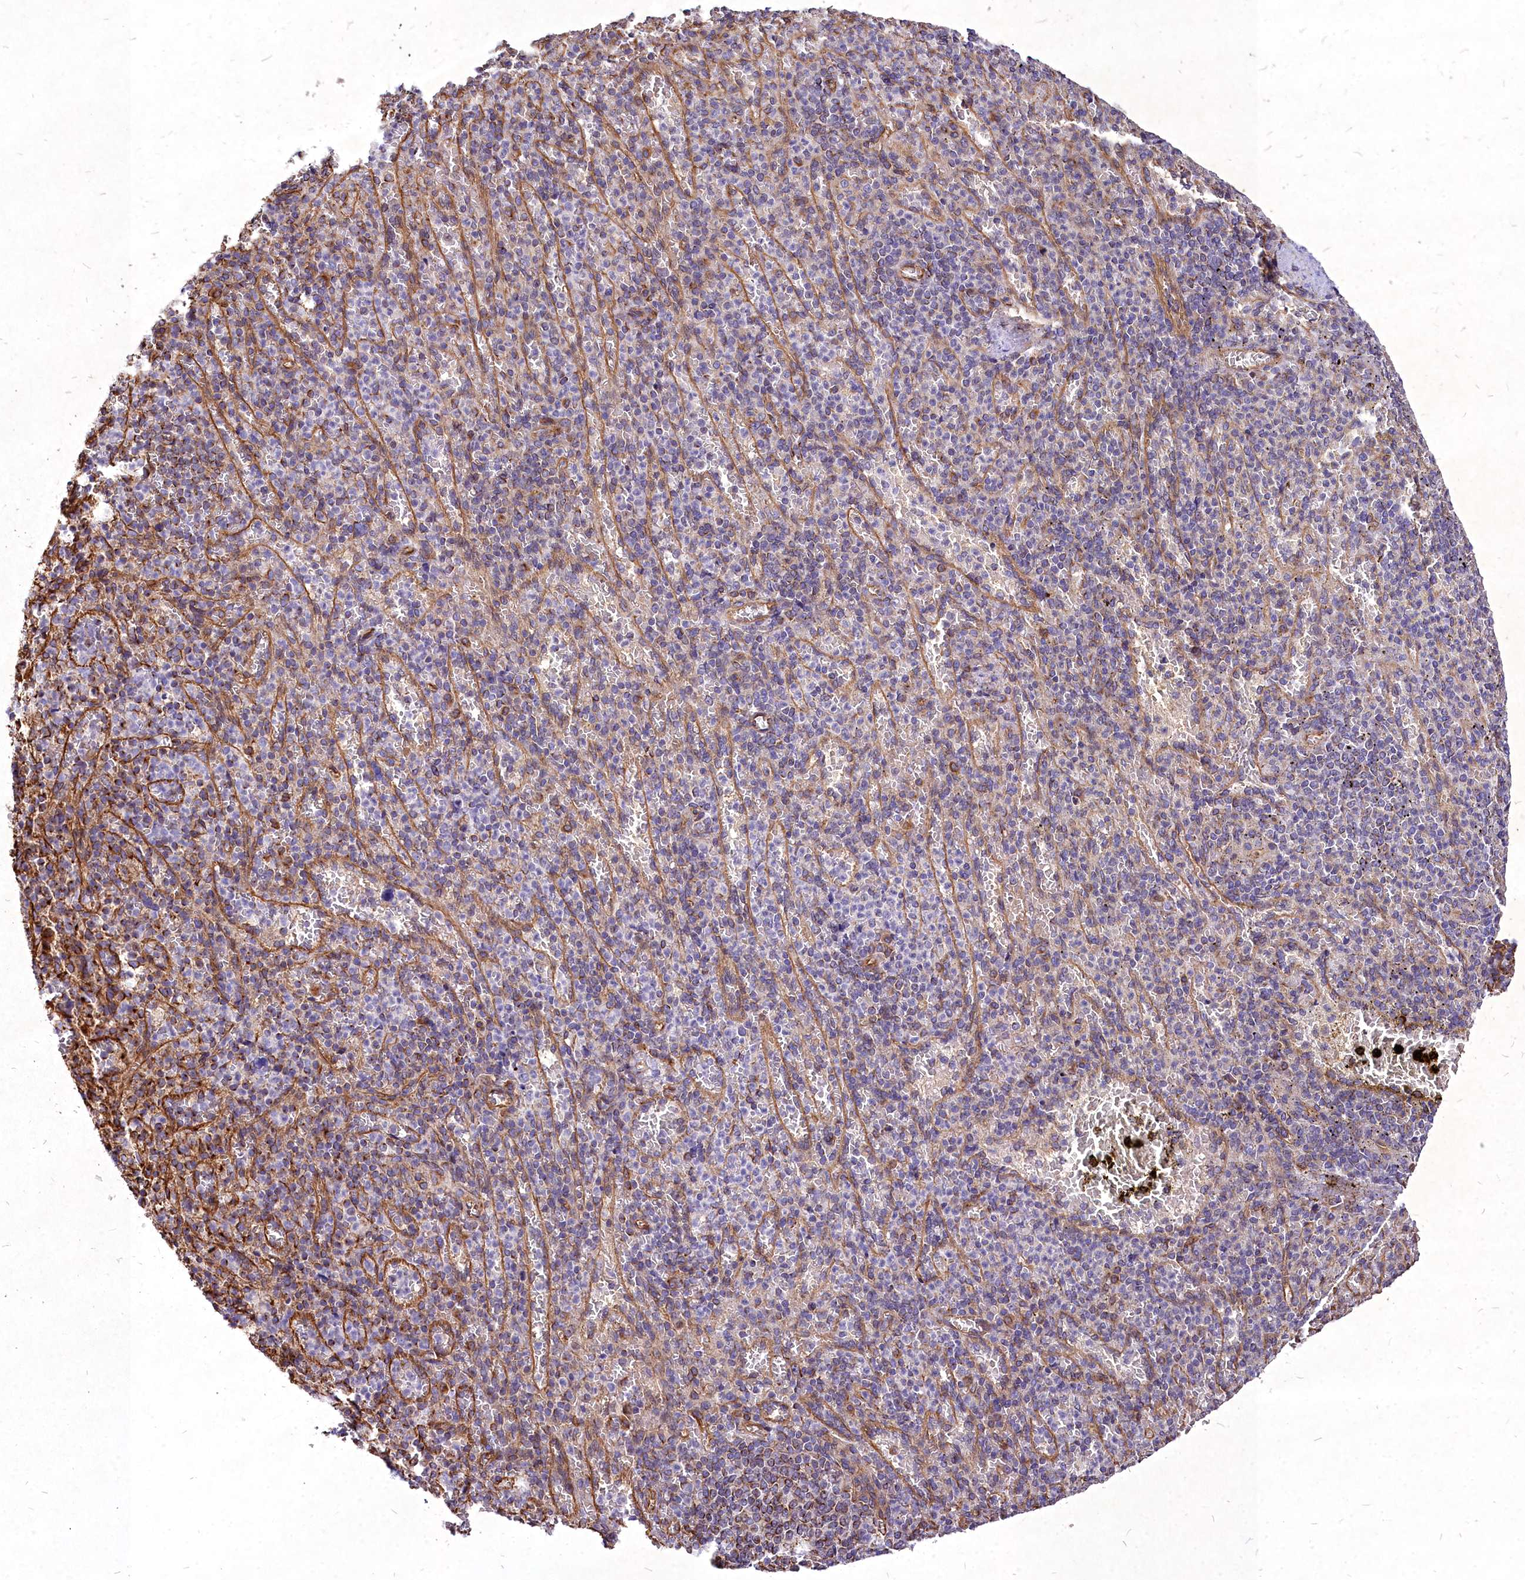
{"staining": {"intensity": "negative", "quantity": "none", "location": "none"}, "tissue": "spleen", "cell_type": "Cells in red pulp", "image_type": "normal", "snomed": [{"axis": "morphology", "description": "Normal tissue, NOS"}, {"axis": "topography", "description": "Spleen"}], "caption": "Cells in red pulp show no significant positivity in unremarkable spleen.", "gene": "SKA1", "patient": {"sex": "female", "age": 74}}